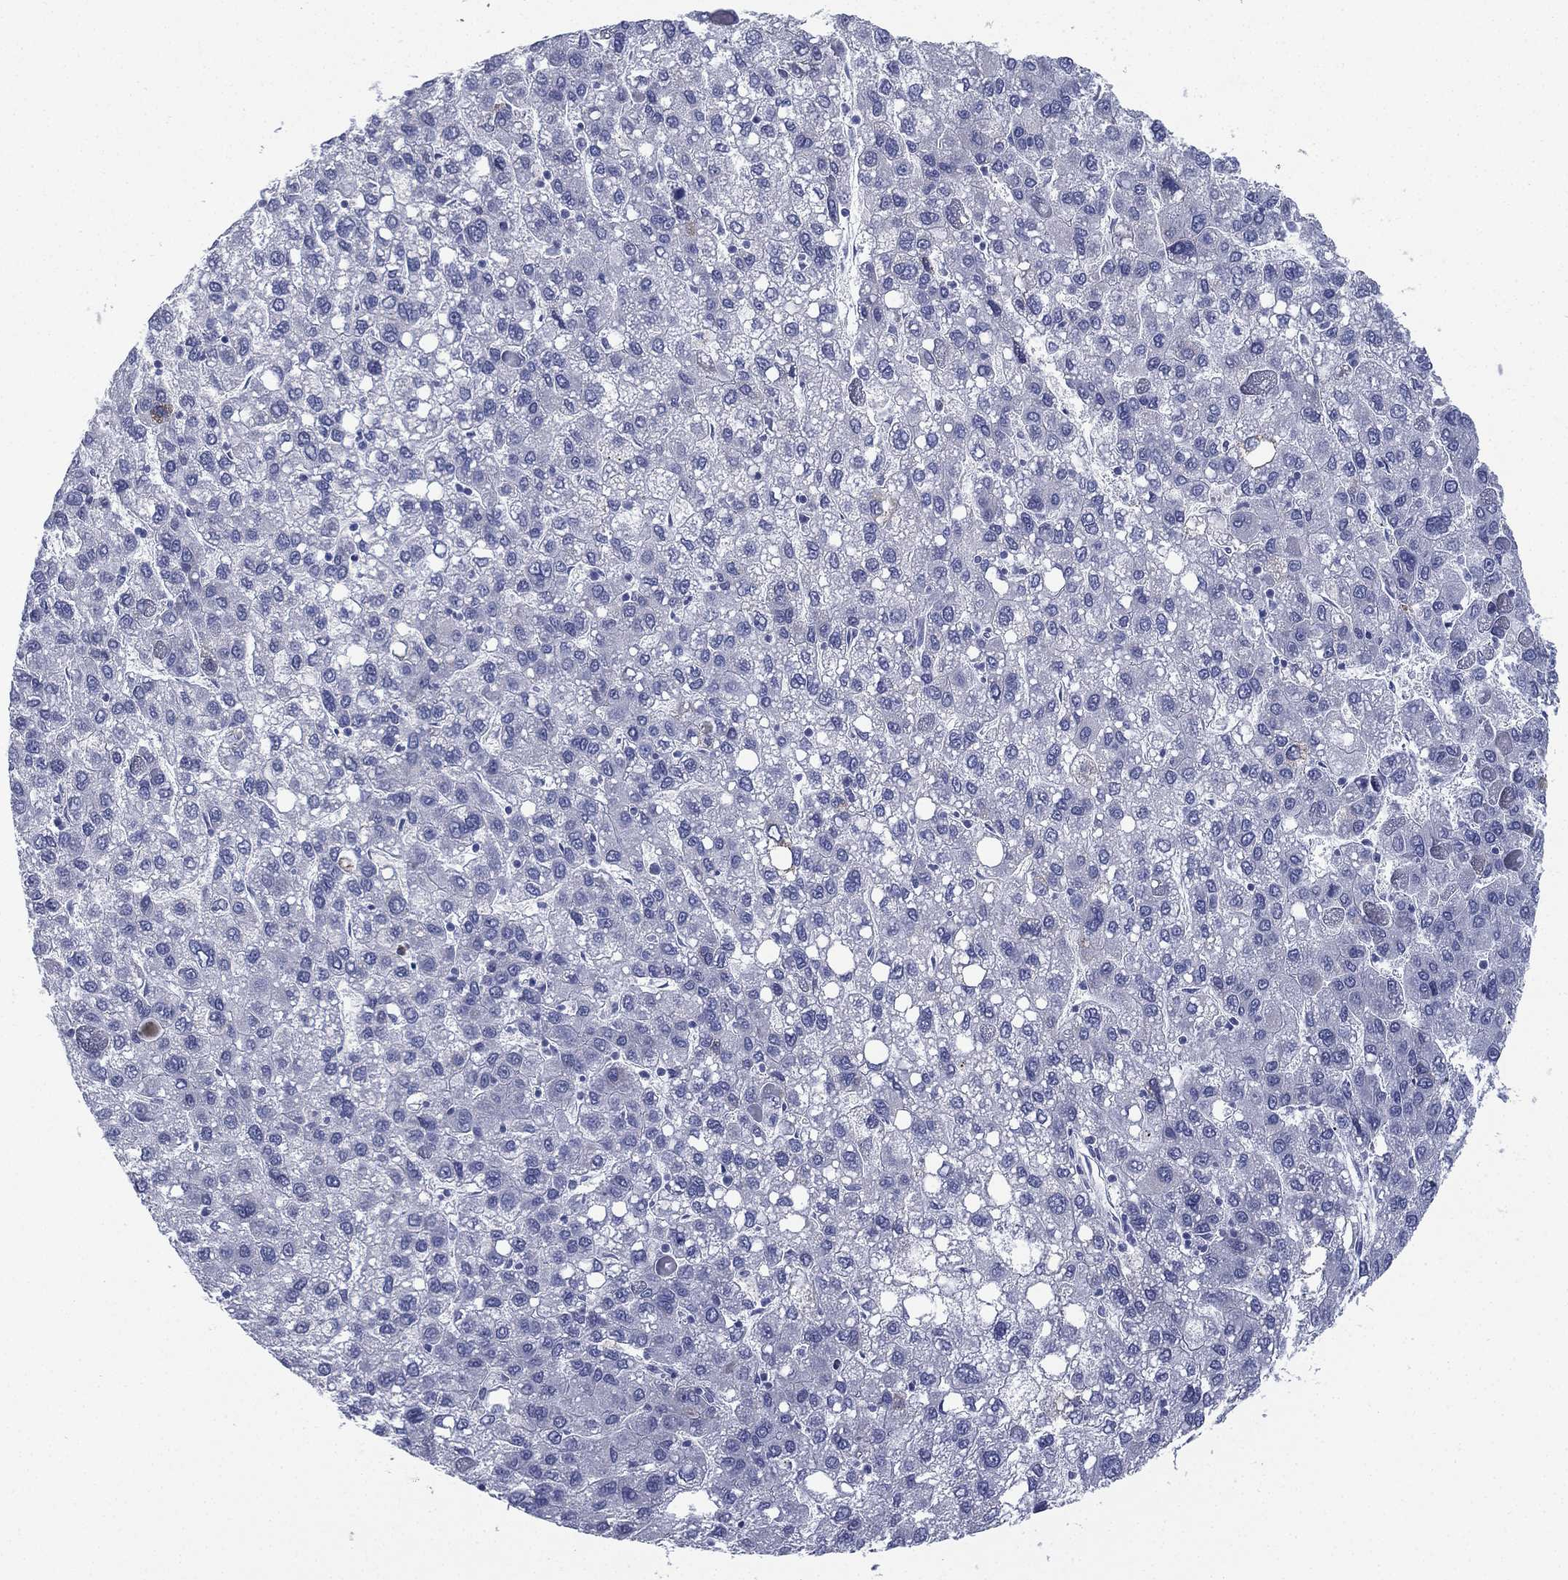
{"staining": {"intensity": "negative", "quantity": "none", "location": "none"}, "tissue": "liver cancer", "cell_type": "Tumor cells", "image_type": "cancer", "snomed": [{"axis": "morphology", "description": "Carcinoma, Hepatocellular, NOS"}, {"axis": "topography", "description": "Liver"}], "caption": "IHC photomicrograph of neoplastic tissue: human liver hepatocellular carcinoma stained with DAB (3,3'-diaminobenzidine) demonstrates no significant protein expression in tumor cells. (DAB immunohistochemistry (IHC) visualized using brightfield microscopy, high magnification).", "gene": "FCER2", "patient": {"sex": "female", "age": 82}}